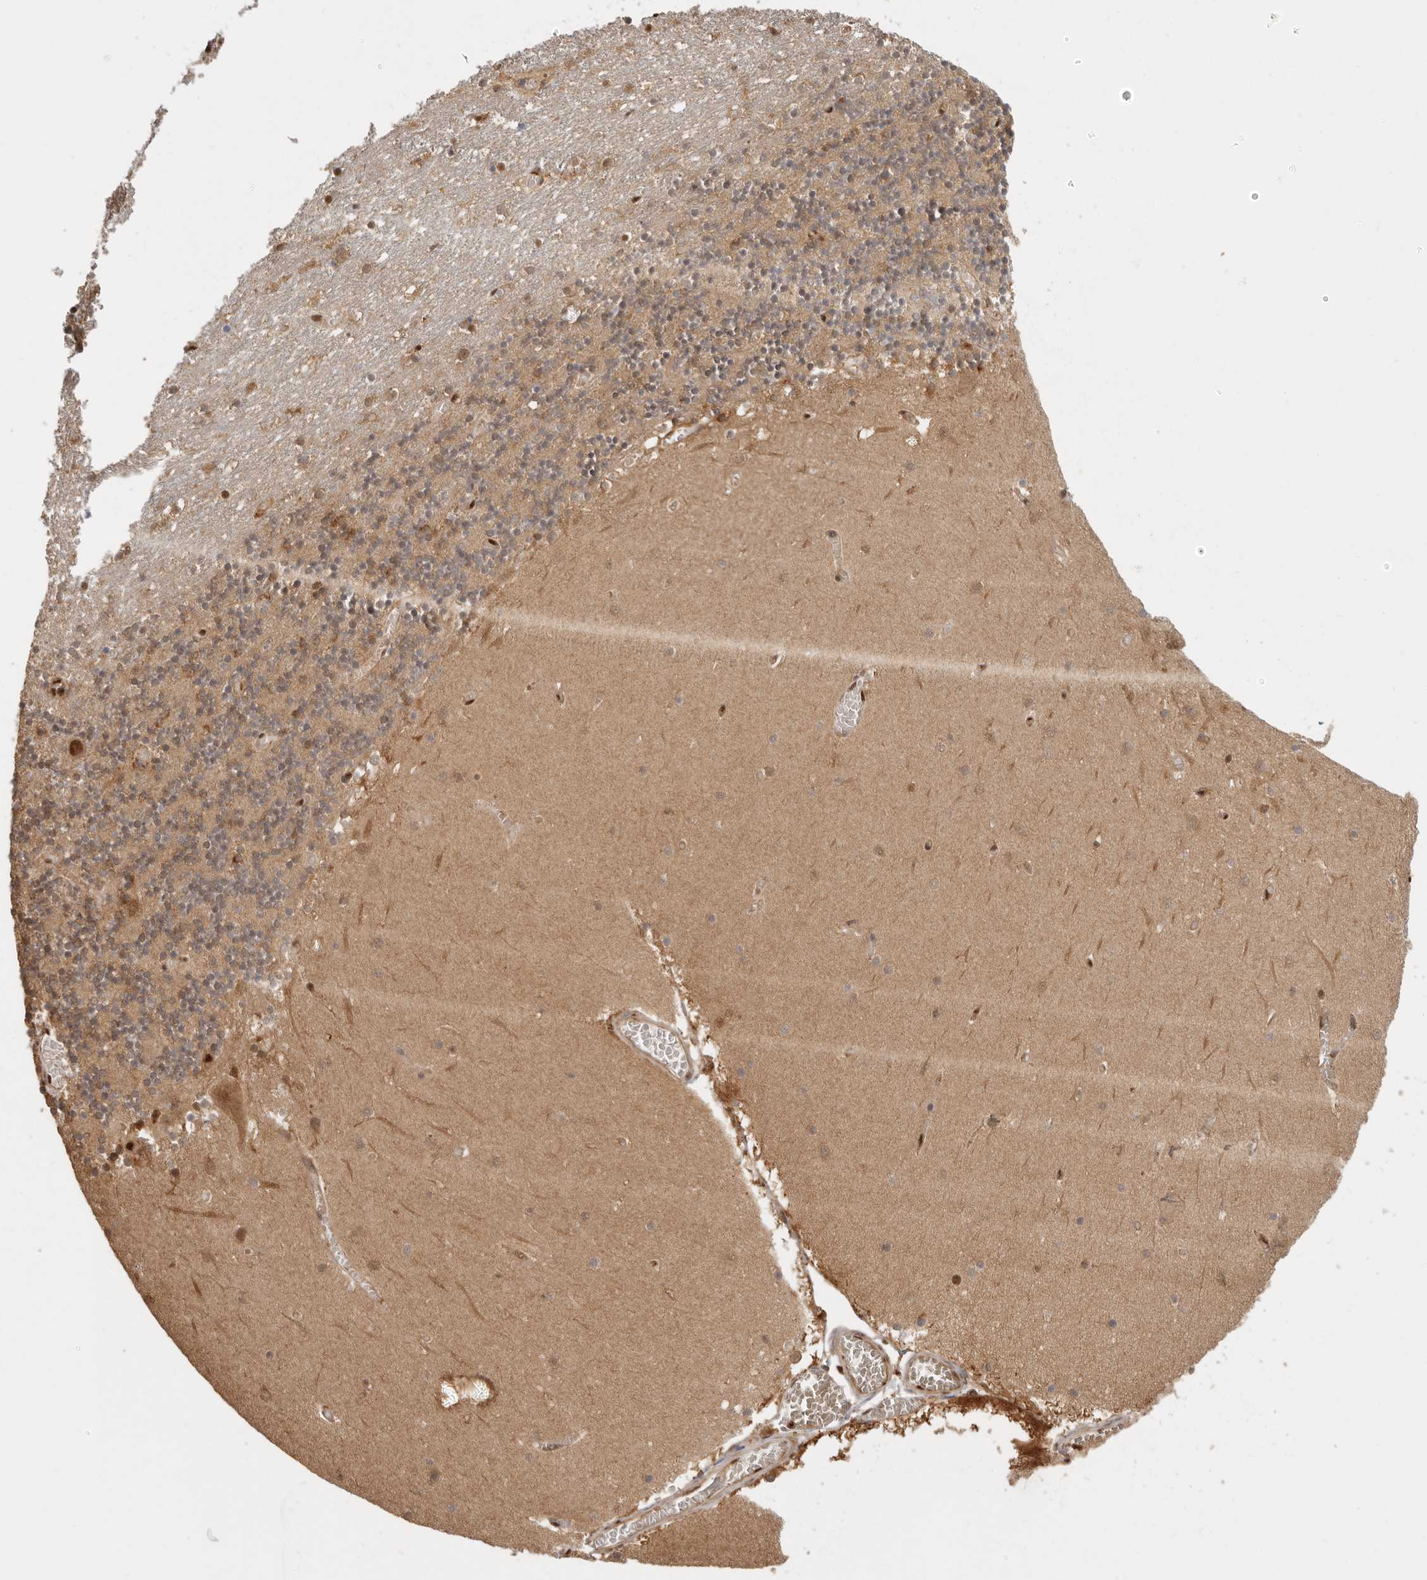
{"staining": {"intensity": "moderate", "quantity": "<25%", "location": "cytoplasmic/membranous,nuclear"}, "tissue": "cerebellum", "cell_type": "Cells in granular layer", "image_type": "normal", "snomed": [{"axis": "morphology", "description": "Normal tissue, NOS"}, {"axis": "topography", "description": "Cerebellum"}], "caption": "Protein analysis of benign cerebellum exhibits moderate cytoplasmic/membranous,nuclear positivity in about <25% of cells in granular layer. The staining was performed using DAB (3,3'-diaminobenzidine), with brown indicating positive protein expression. Nuclei are stained blue with hematoxylin.", "gene": "PSMA5", "patient": {"sex": "female", "age": 28}}